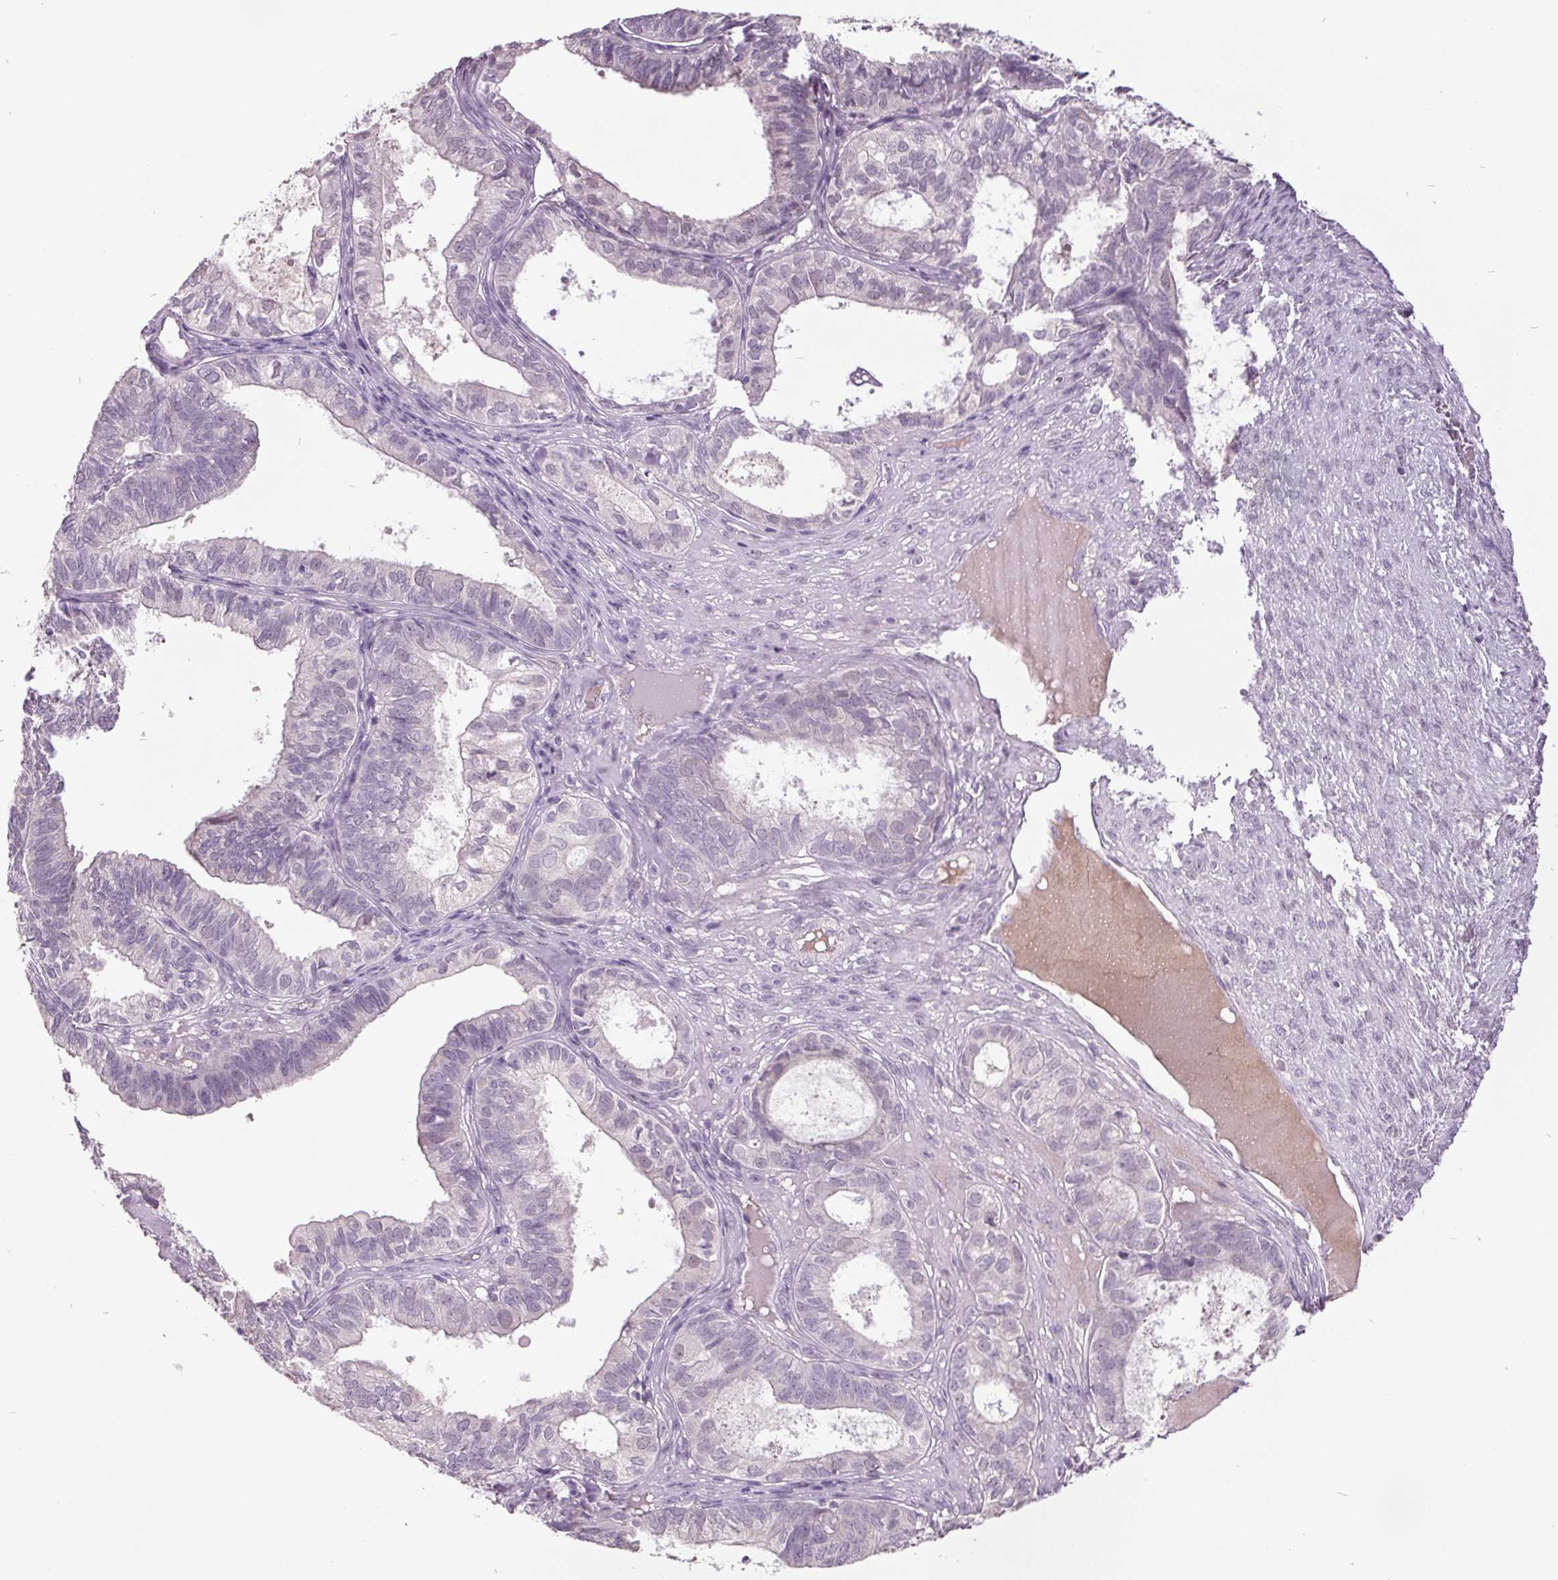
{"staining": {"intensity": "negative", "quantity": "none", "location": "none"}, "tissue": "ovarian cancer", "cell_type": "Tumor cells", "image_type": "cancer", "snomed": [{"axis": "morphology", "description": "Carcinoma, endometroid"}, {"axis": "topography", "description": "Ovary"}], "caption": "Ovarian endometroid carcinoma was stained to show a protein in brown. There is no significant positivity in tumor cells.", "gene": "C2orf16", "patient": {"sex": "female", "age": 64}}